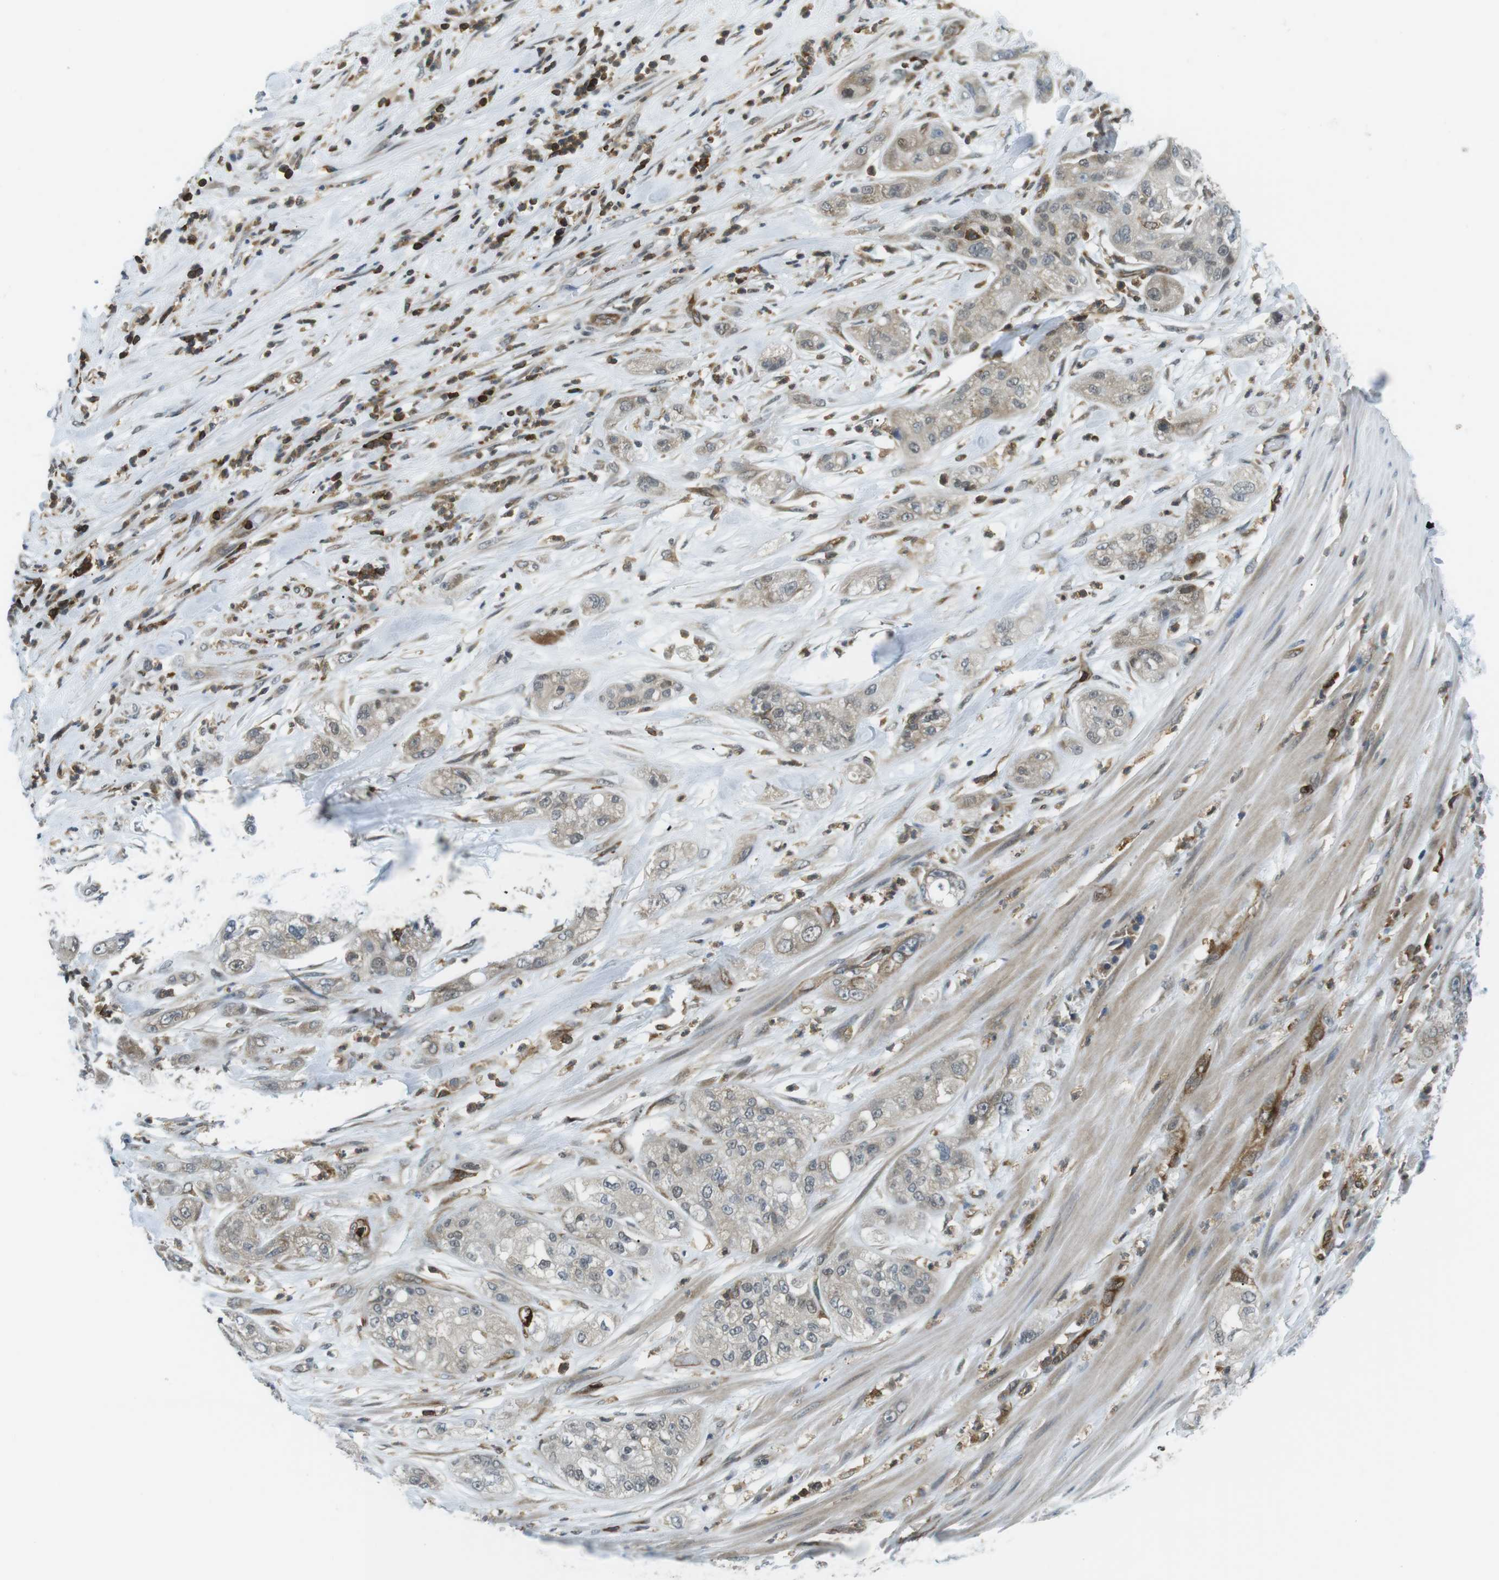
{"staining": {"intensity": "weak", "quantity": "25%-75%", "location": "cytoplasmic/membranous,nuclear"}, "tissue": "pancreatic cancer", "cell_type": "Tumor cells", "image_type": "cancer", "snomed": [{"axis": "morphology", "description": "Adenocarcinoma, NOS"}, {"axis": "topography", "description": "Pancreas"}], "caption": "This is a micrograph of IHC staining of pancreatic adenocarcinoma, which shows weak staining in the cytoplasmic/membranous and nuclear of tumor cells.", "gene": "STK10", "patient": {"sex": "female", "age": 78}}